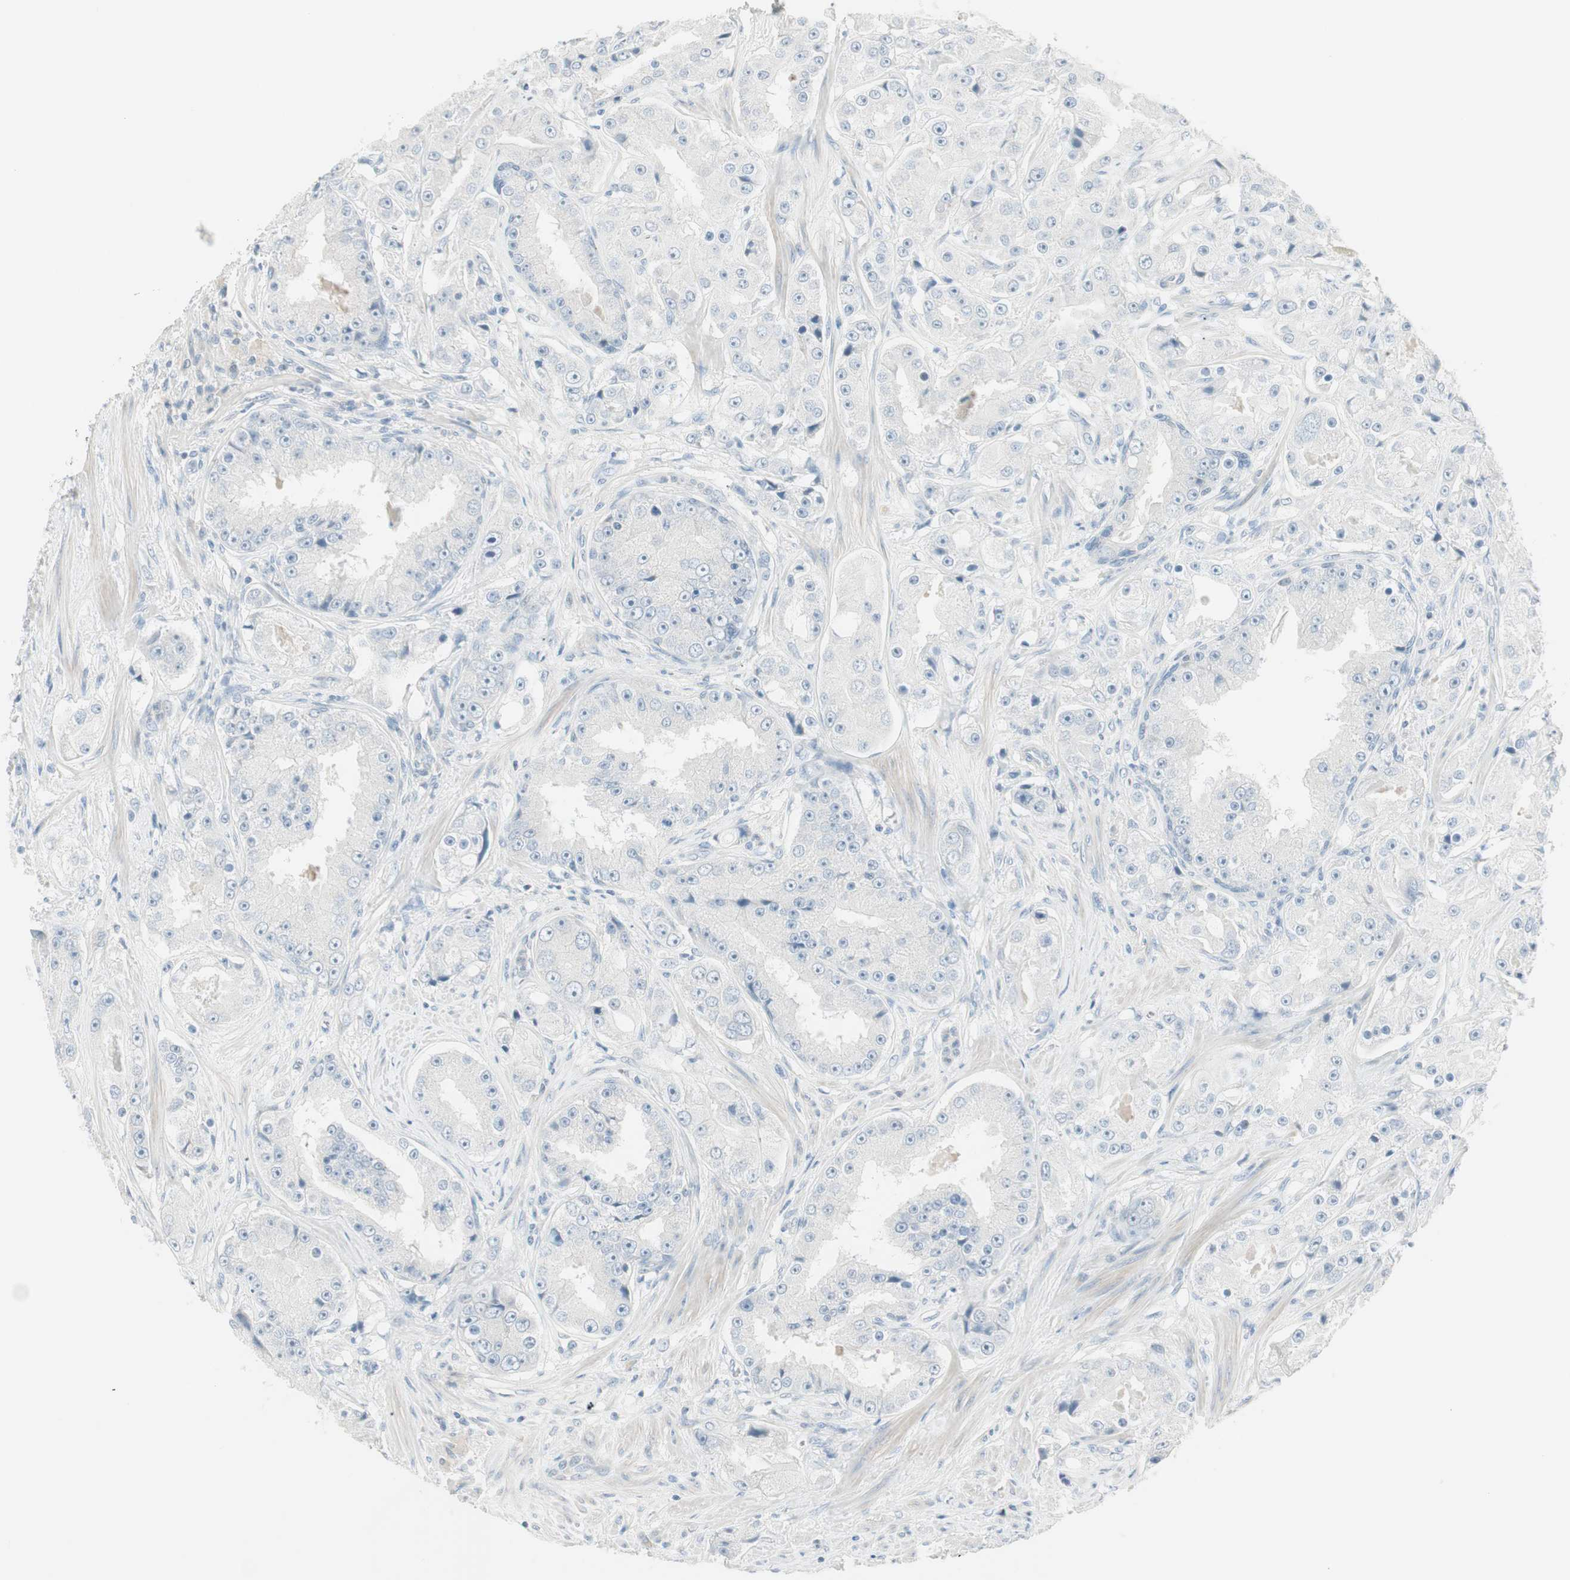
{"staining": {"intensity": "negative", "quantity": "none", "location": "none"}, "tissue": "prostate cancer", "cell_type": "Tumor cells", "image_type": "cancer", "snomed": [{"axis": "morphology", "description": "Adenocarcinoma, High grade"}, {"axis": "topography", "description": "Prostate"}], "caption": "Histopathology image shows no protein expression in tumor cells of prostate adenocarcinoma (high-grade) tissue.", "gene": "ITLN2", "patient": {"sex": "male", "age": 73}}